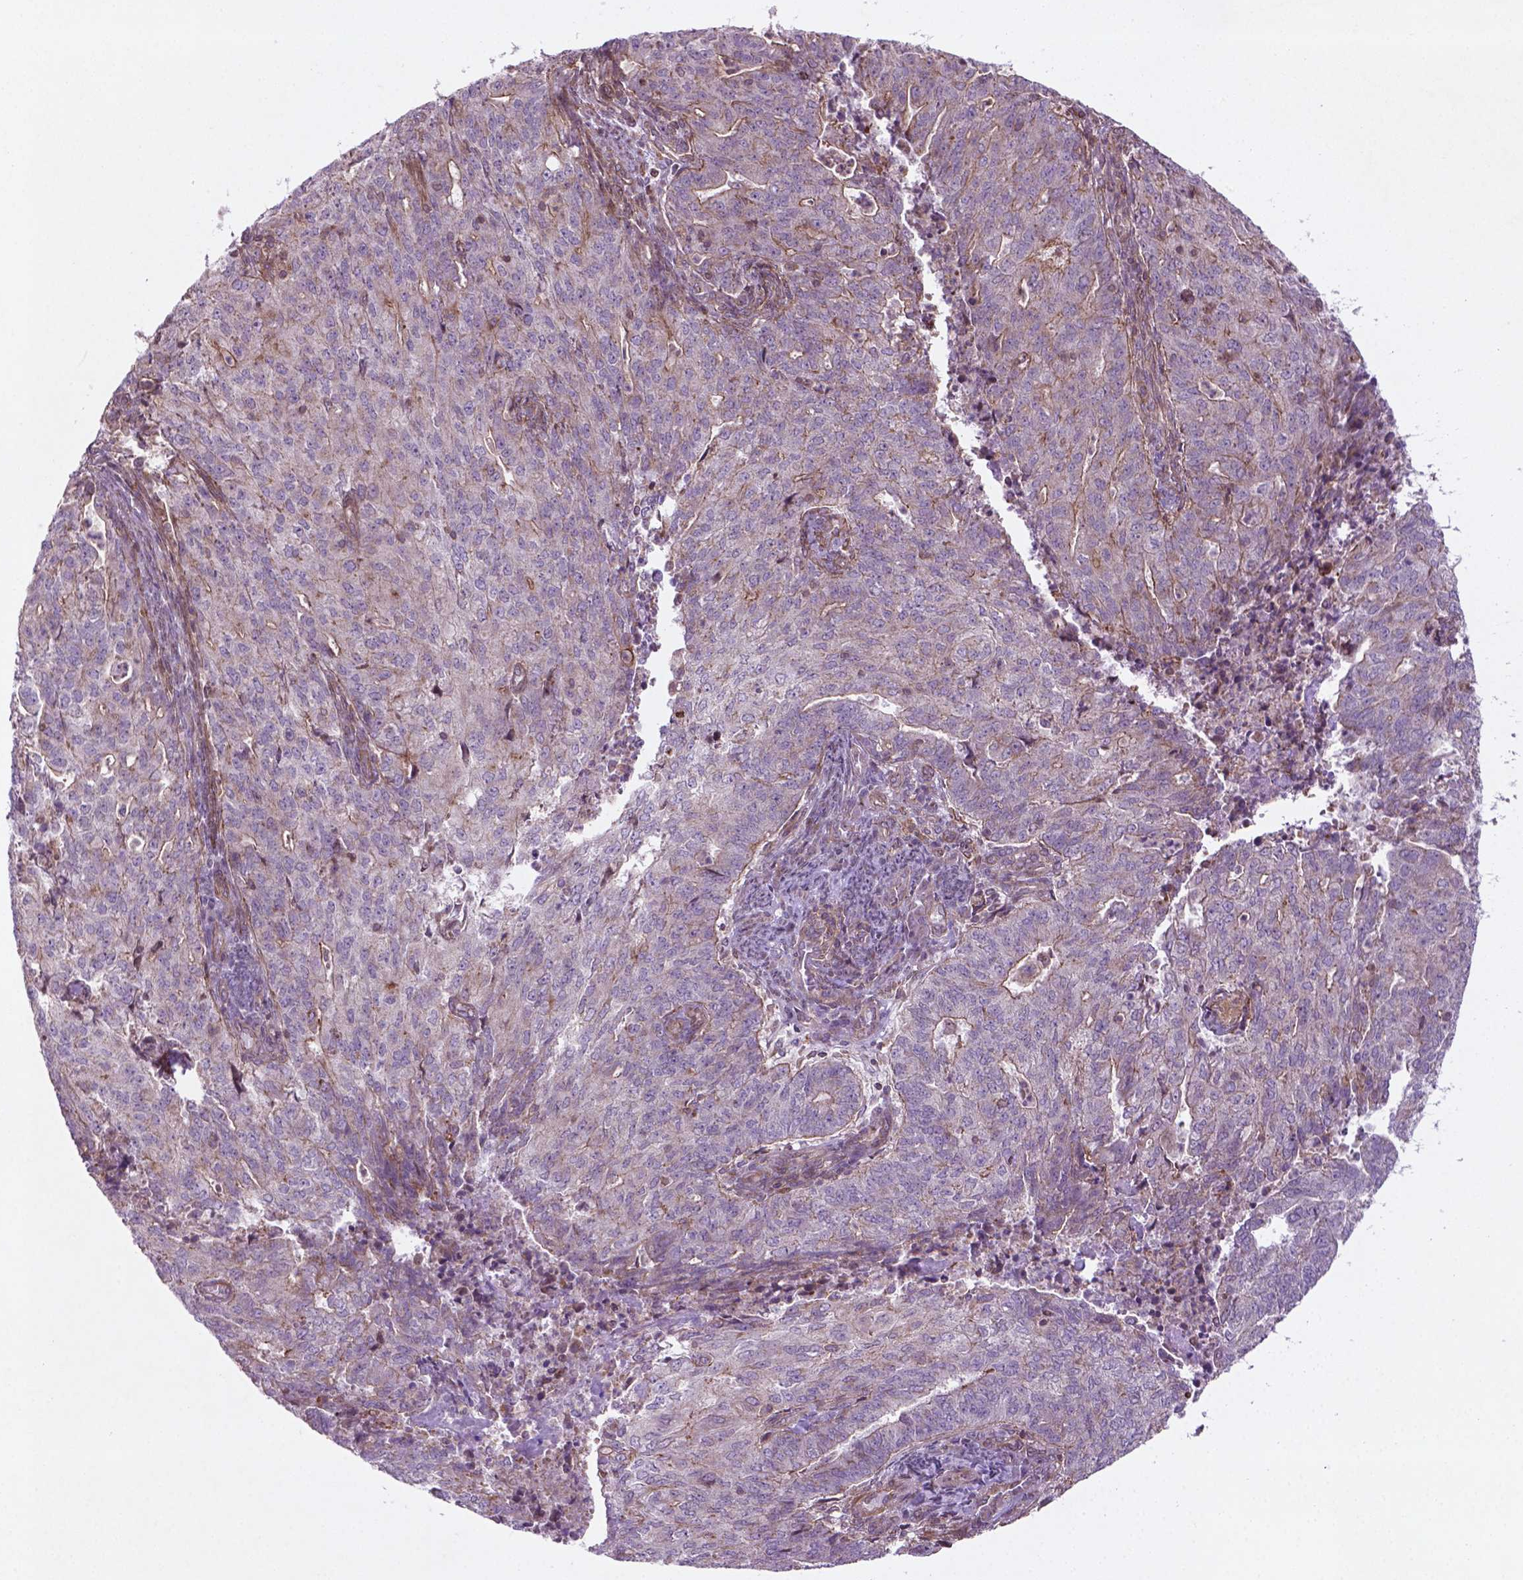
{"staining": {"intensity": "moderate", "quantity": "<25%", "location": "cytoplasmic/membranous"}, "tissue": "endometrial cancer", "cell_type": "Tumor cells", "image_type": "cancer", "snomed": [{"axis": "morphology", "description": "Adenocarcinoma, NOS"}, {"axis": "topography", "description": "Endometrium"}], "caption": "About <25% of tumor cells in endometrial cancer (adenocarcinoma) demonstrate moderate cytoplasmic/membranous protein positivity as visualized by brown immunohistochemical staining.", "gene": "TCHP", "patient": {"sex": "female", "age": 82}}